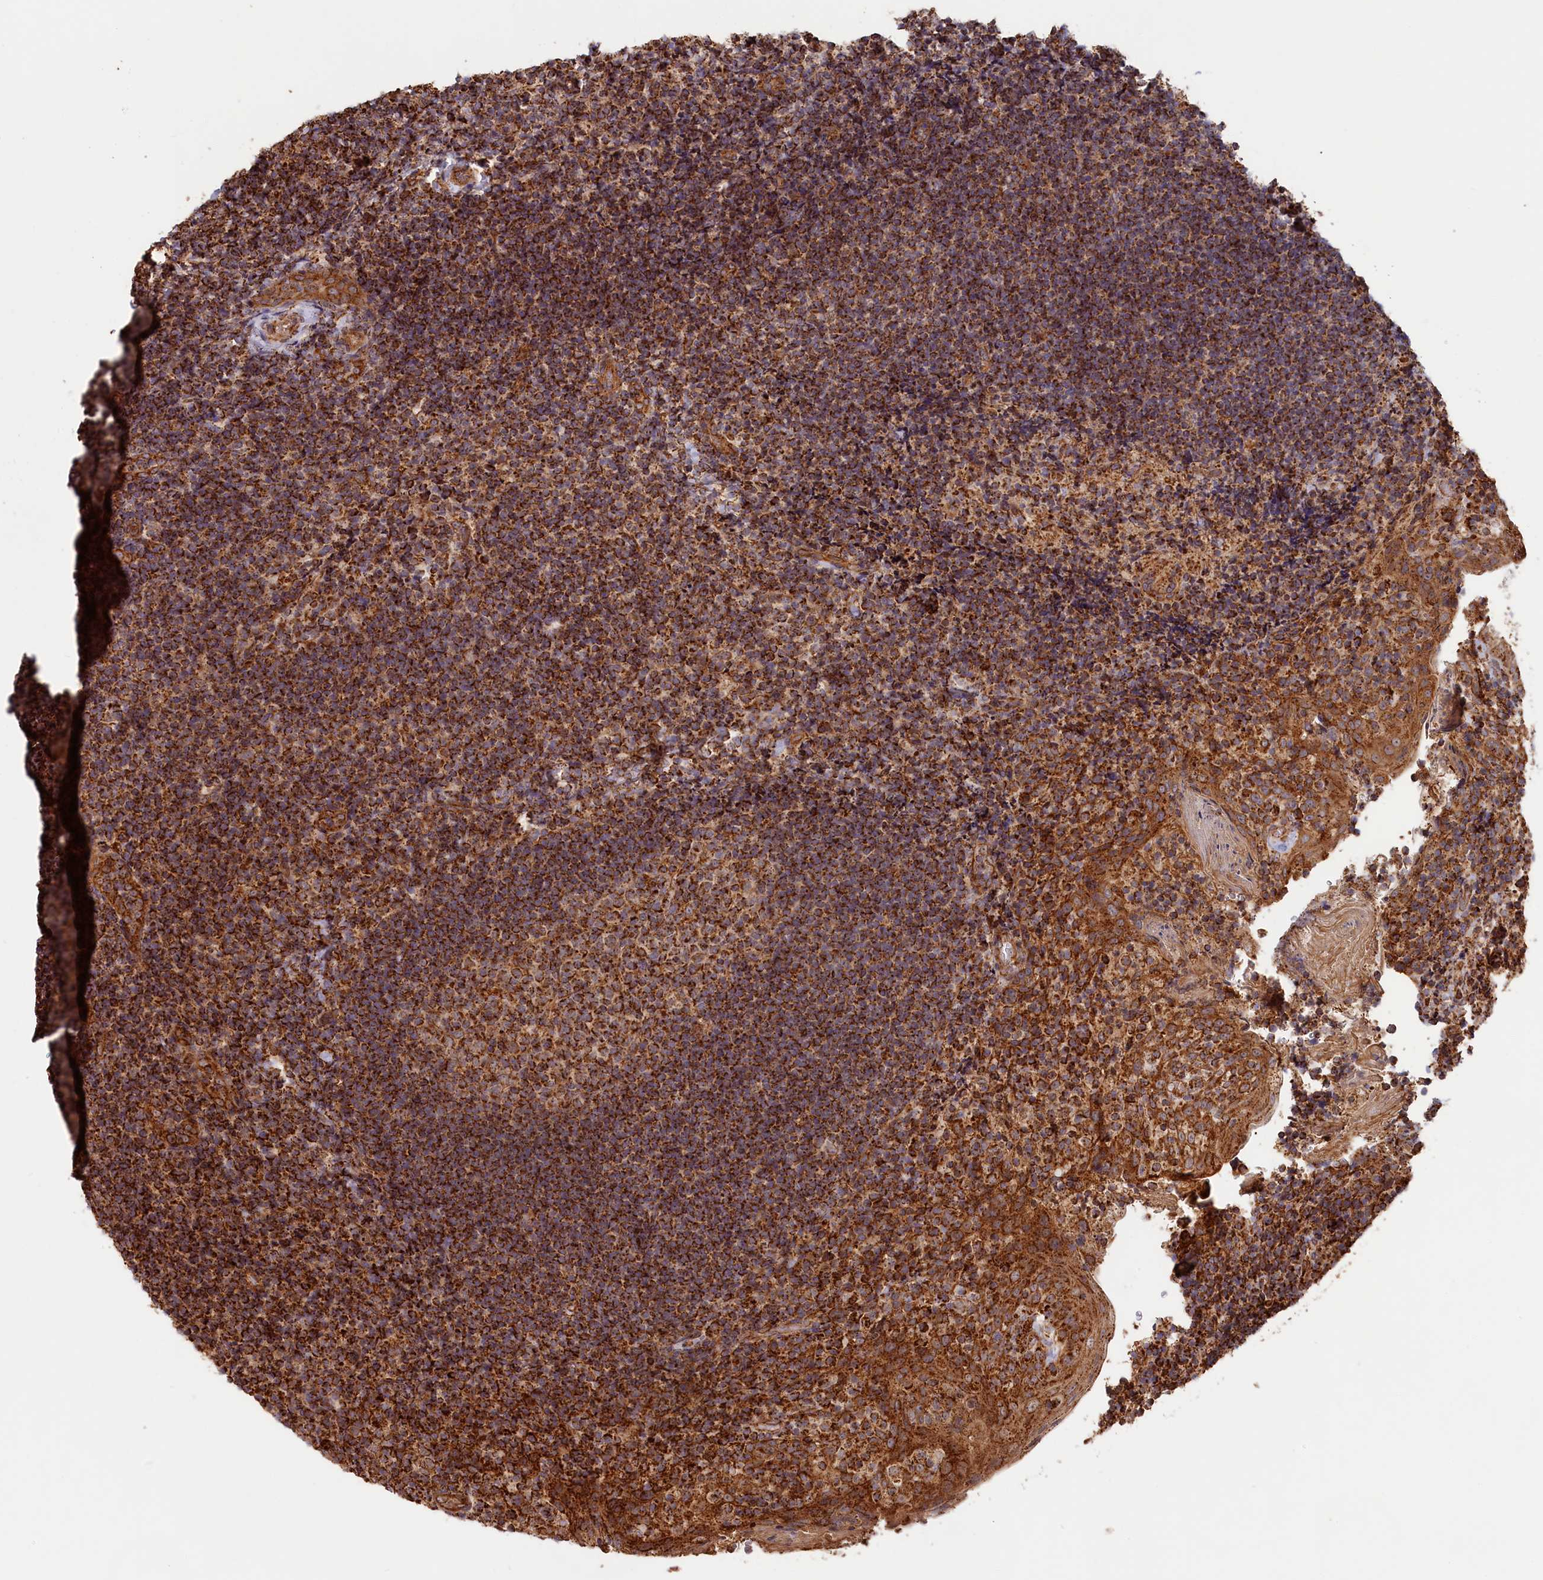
{"staining": {"intensity": "strong", "quantity": ">75%", "location": "cytoplasmic/membranous"}, "tissue": "tonsil", "cell_type": "Germinal center cells", "image_type": "normal", "snomed": [{"axis": "morphology", "description": "Normal tissue, NOS"}, {"axis": "topography", "description": "Tonsil"}], "caption": "IHC histopathology image of normal tonsil: human tonsil stained using immunohistochemistry (IHC) displays high levels of strong protein expression localized specifically in the cytoplasmic/membranous of germinal center cells, appearing as a cytoplasmic/membranous brown color.", "gene": "MACROD1", "patient": {"sex": "female", "age": 10}}